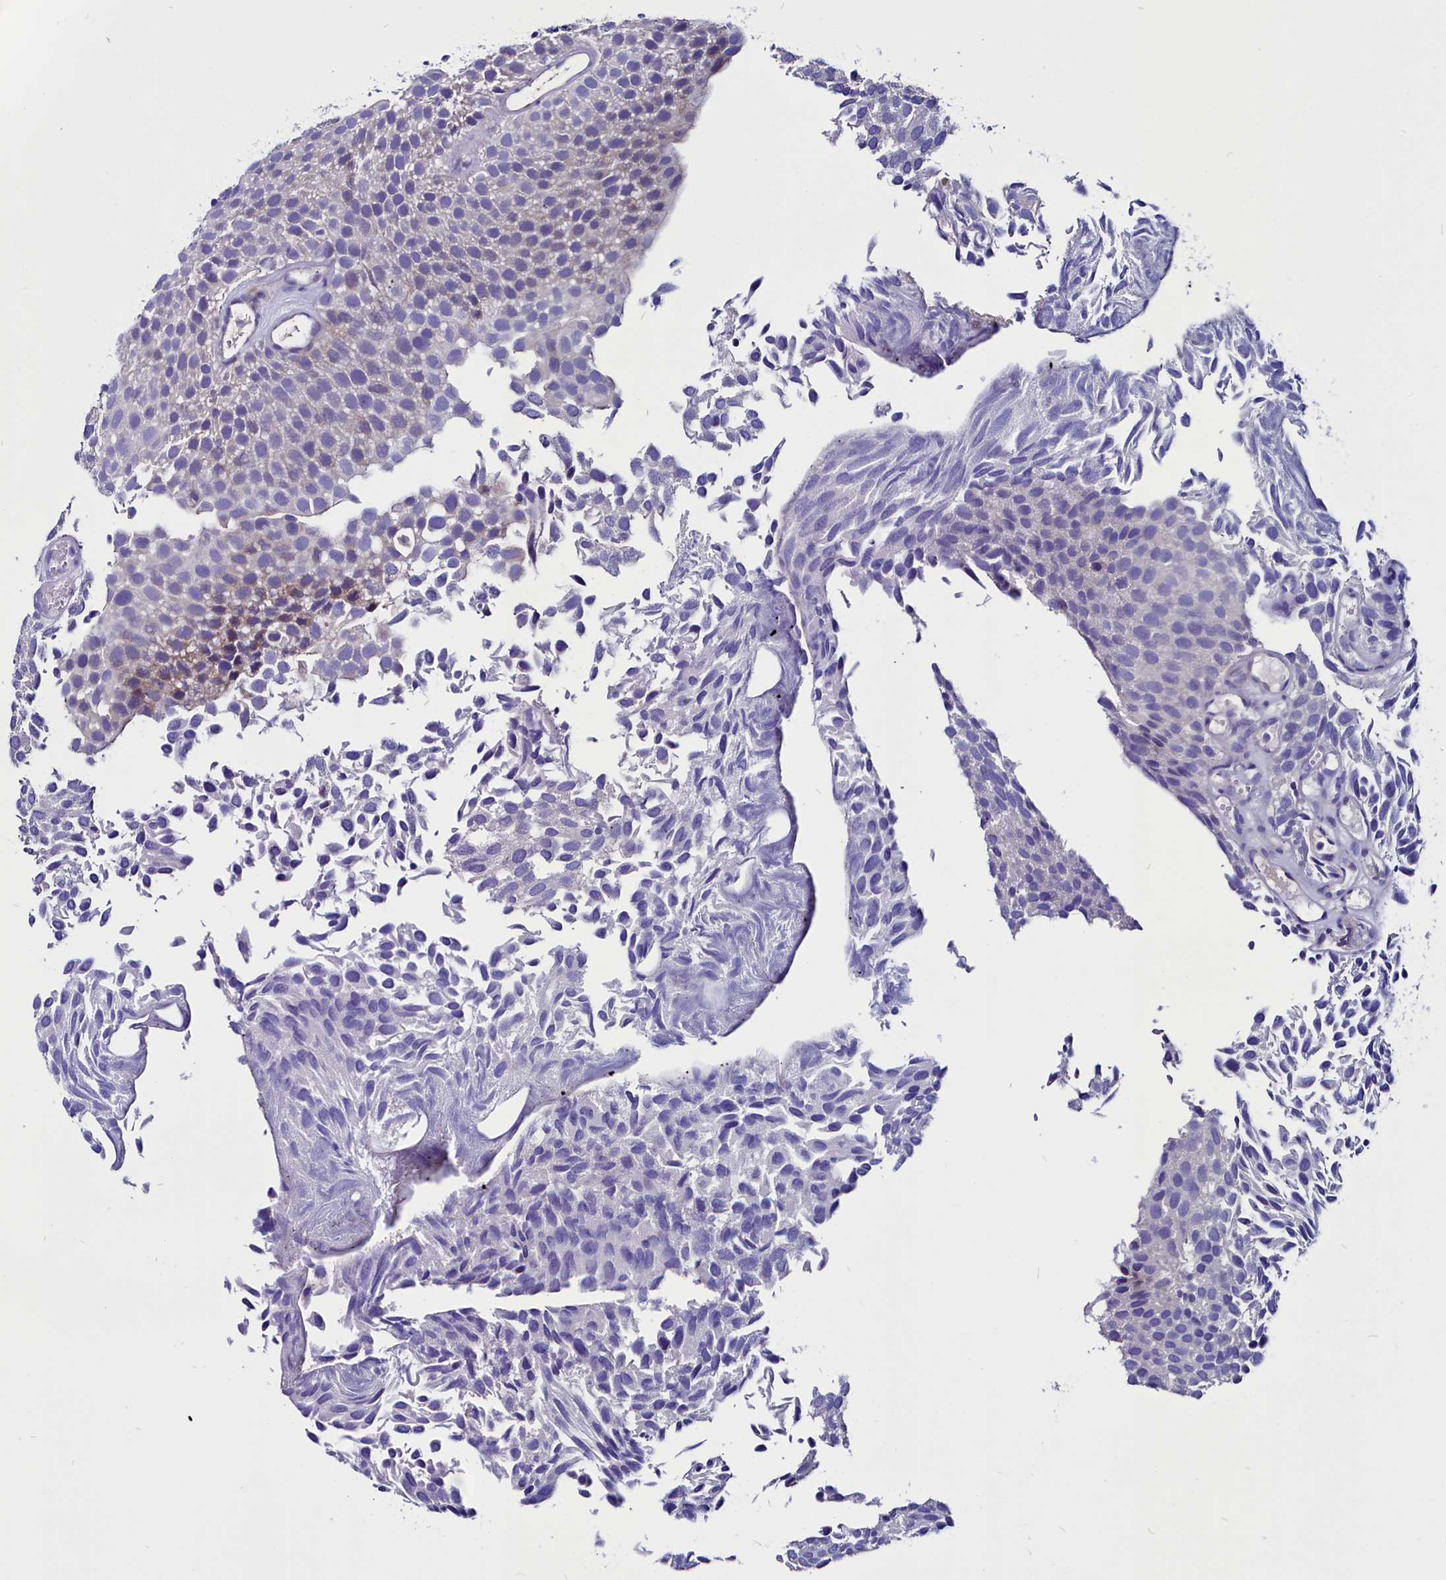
{"staining": {"intensity": "negative", "quantity": "none", "location": "none"}, "tissue": "urothelial cancer", "cell_type": "Tumor cells", "image_type": "cancer", "snomed": [{"axis": "morphology", "description": "Urothelial carcinoma, Low grade"}, {"axis": "topography", "description": "Urinary bladder"}], "caption": "High power microscopy micrograph of an immunohistochemistry image of urothelial cancer, revealing no significant staining in tumor cells. (DAB IHC, high magnification).", "gene": "CCBE1", "patient": {"sex": "male", "age": 89}}